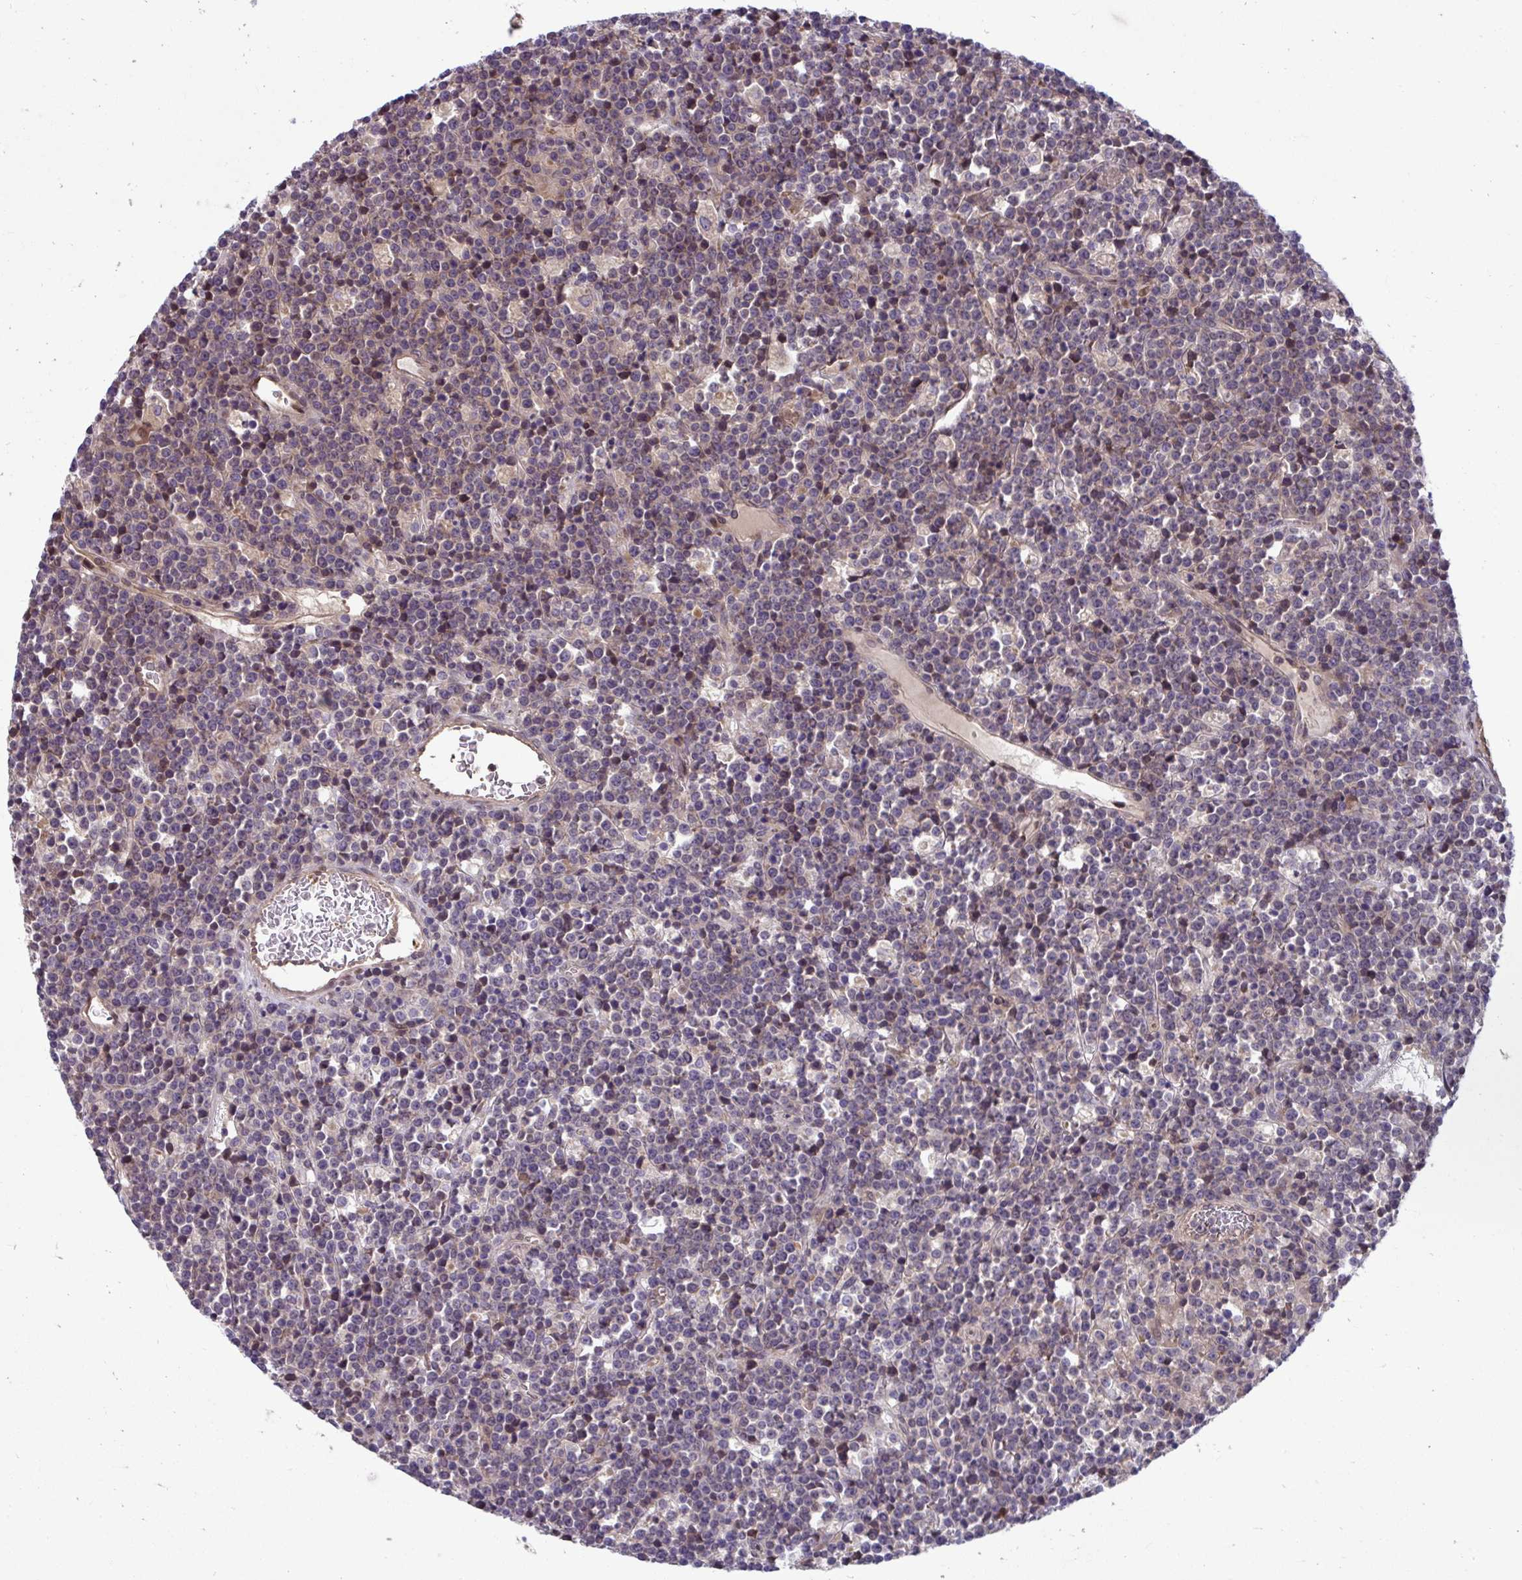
{"staining": {"intensity": "negative", "quantity": "none", "location": "none"}, "tissue": "lymphoma", "cell_type": "Tumor cells", "image_type": "cancer", "snomed": [{"axis": "morphology", "description": "Malignant lymphoma, non-Hodgkin's type, High grade"}, {"axis": "topography", "description": "Ovary"}], "caption": "Immunohistochemical staining of human high-grade malignant lymphoma, non-Hodgkin's type reveals no significant expression in tumor cells.", "gene": "PCDHB7", "patient": {"sex": "female", "age": 56}}